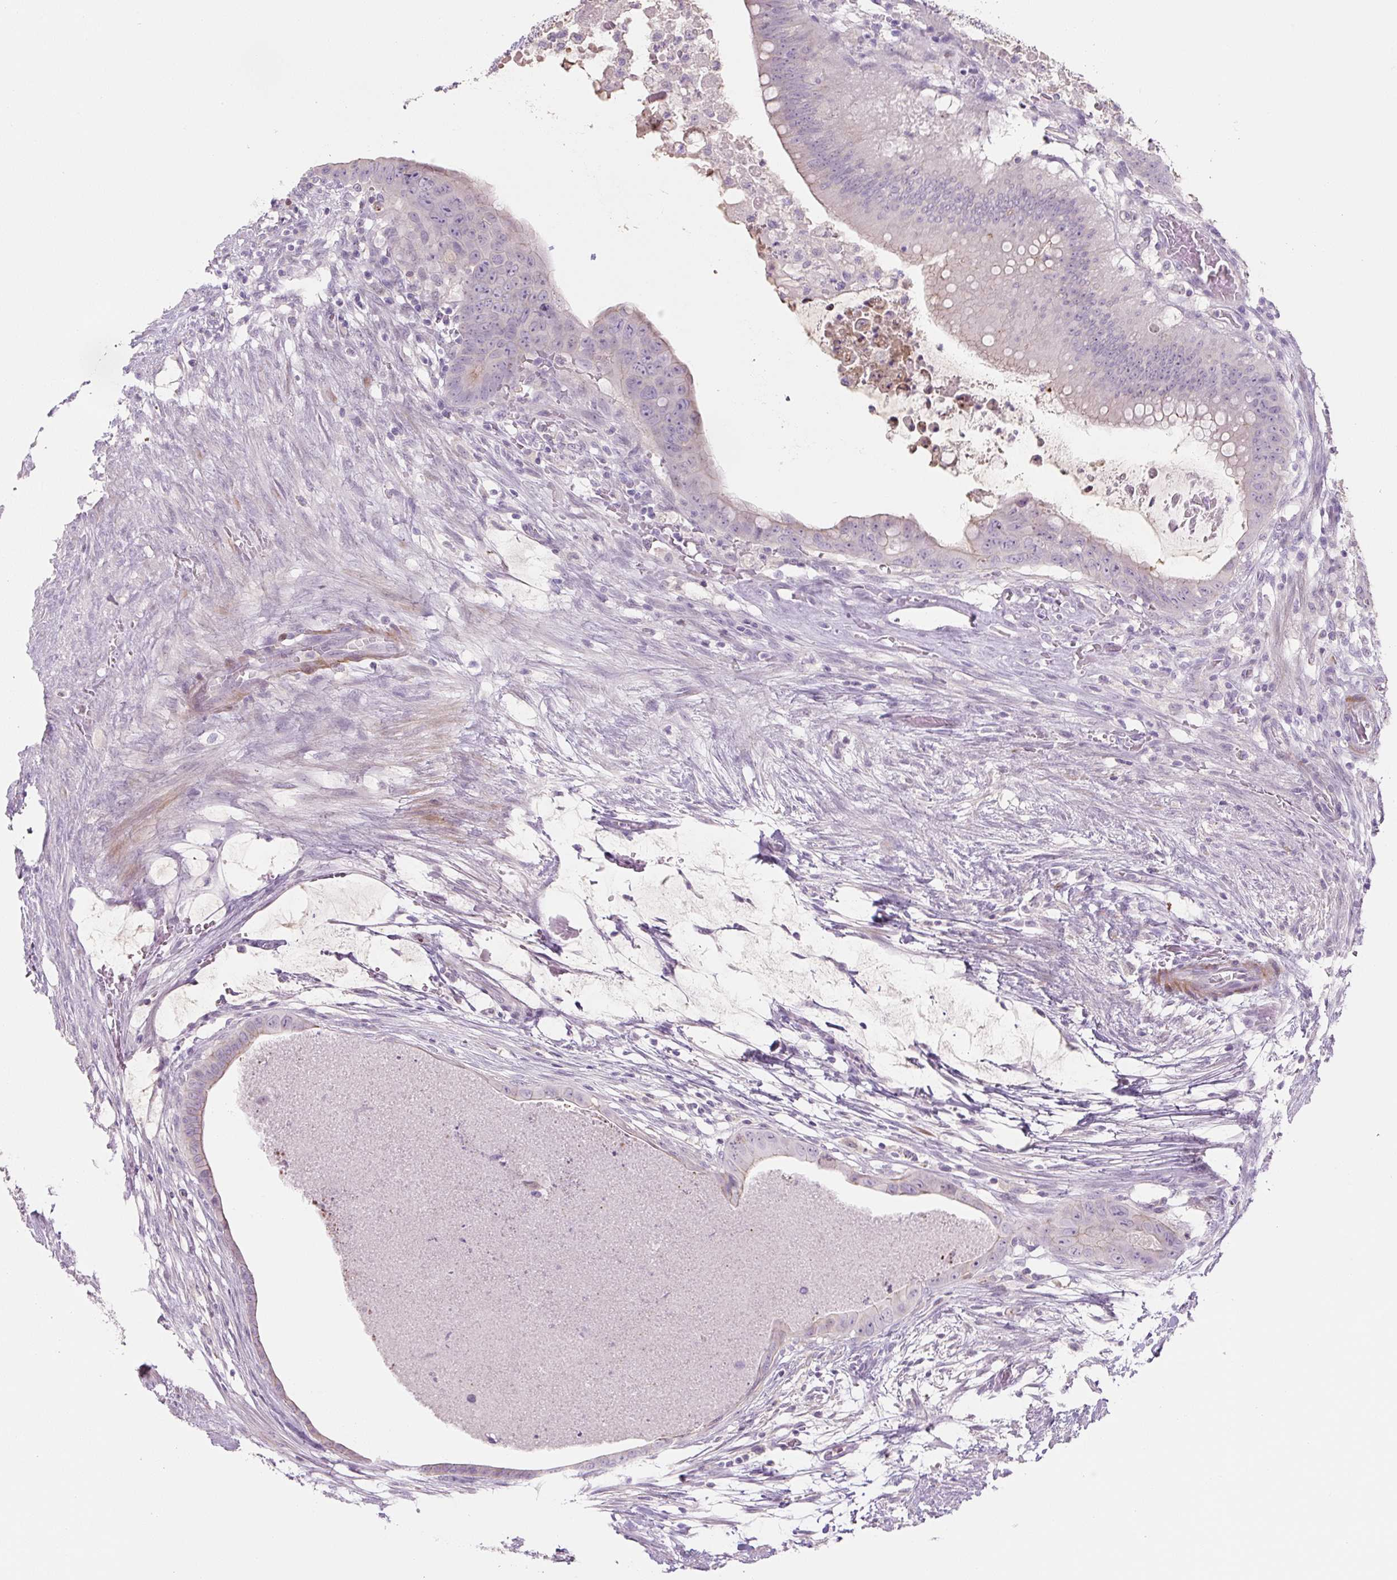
{"staining": {"intensity": "negative", "quantity": "none", "location": "none"}, "tissue": "colorectal cancer", "cell_type": "Tumor cells", "image_type": "cancer", "snomed": [{"axis": "morphology", "description": "Adenocarcinoma, NOS"}, {"axis": "topography", "description": "Rectum"}], "caption": "Tumor cells are negative for protein expression in human adenocarcinoma (colorectal).", "gene": "PRM1", "patient": {"sex": "male", "age": 78}}